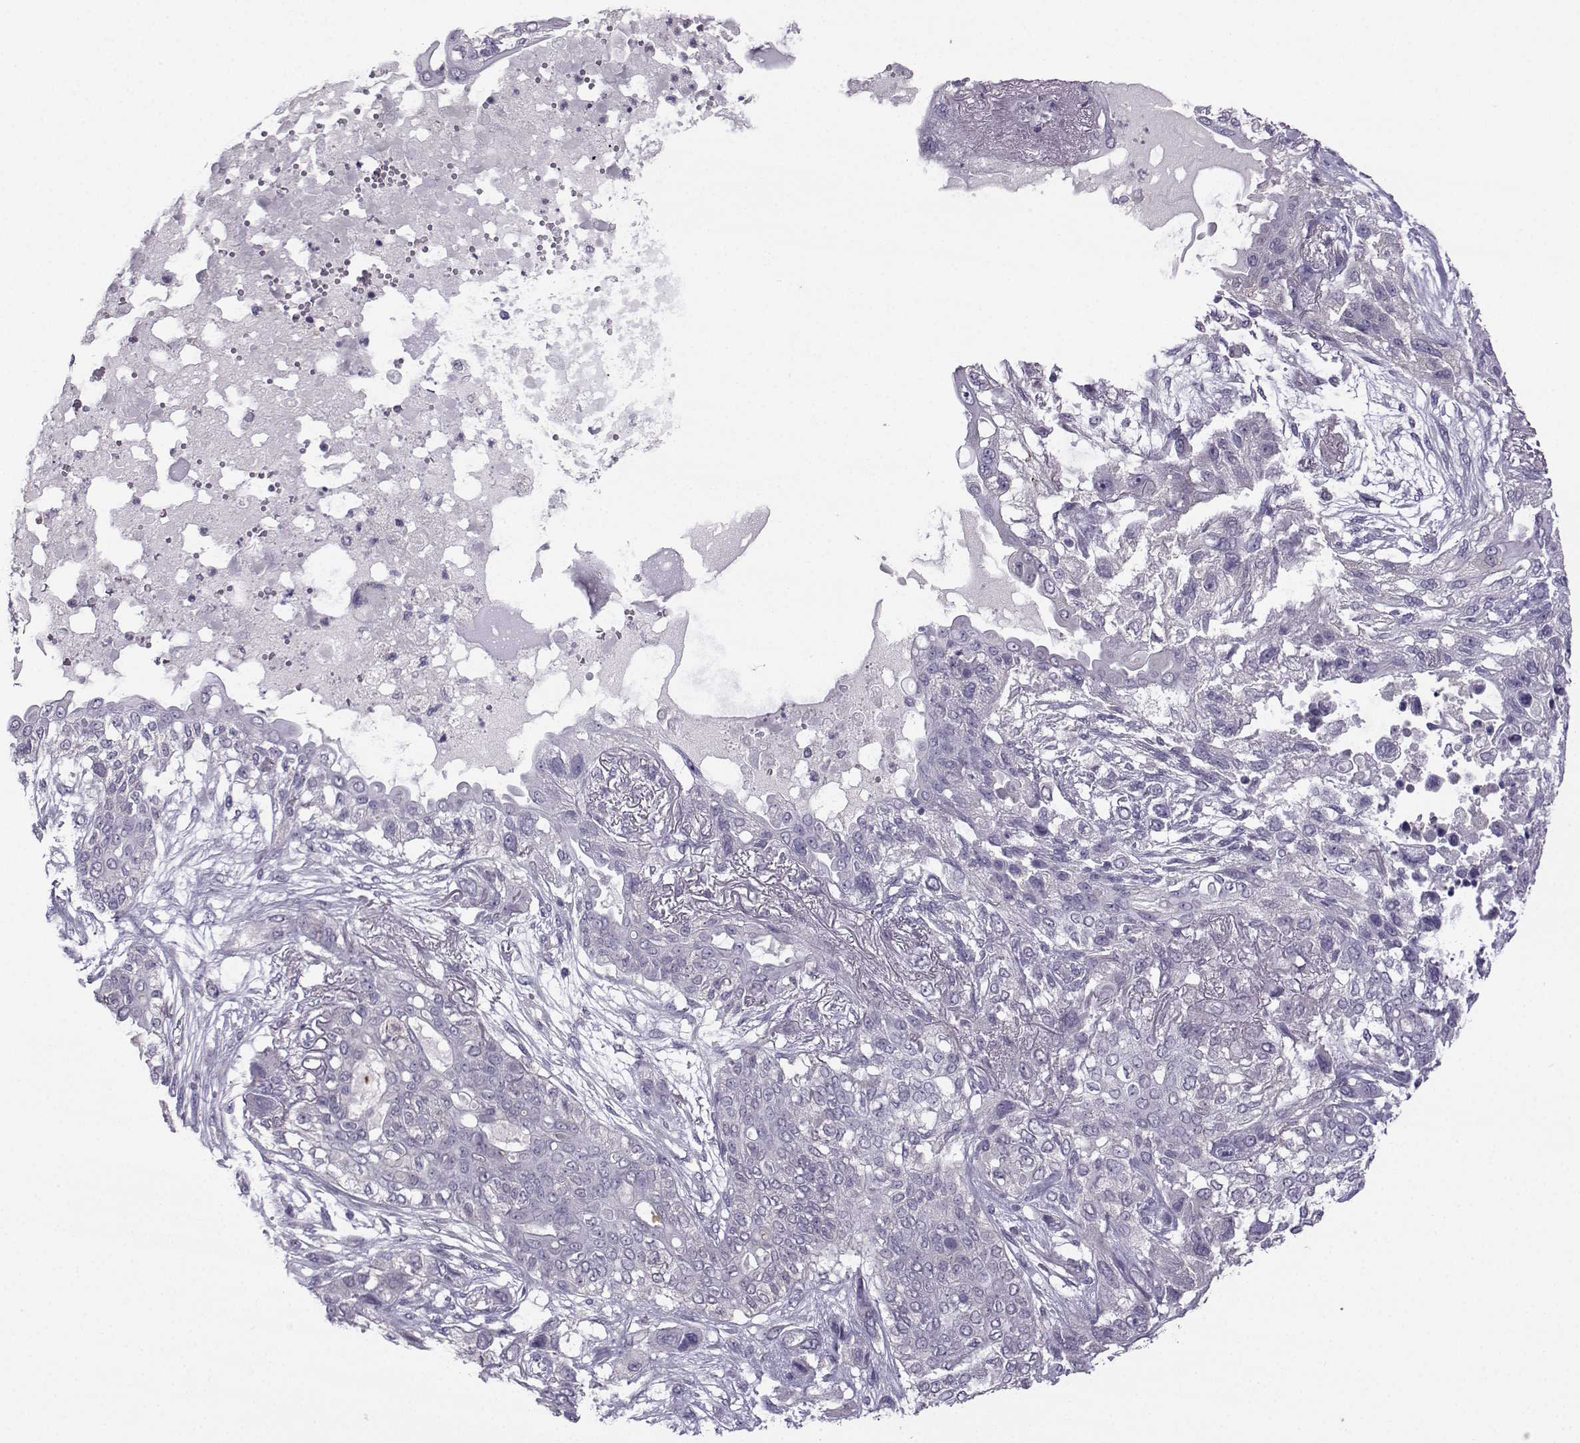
{"staining": {"intensity": "negative", "quantity": "none", "location": "none"}, "tissue": "lung cancer", "cell_type": "Tumor cells", "image_type": "cancer", "snomed": [{"axis": "morphology", "description": "Squamous cell carcinoma, NOS"}, {"axis": "topography", "description": "Lung"}], "caption": "This photomicrograph is of squamous cell carcinoma (lung) stained with IHC to label a protein in brown with the nuclei are counter-stained blue. There is no staining in tumor cells.", "gene": "FCAMR", "patient": {"sex": "female", "age": 70}}